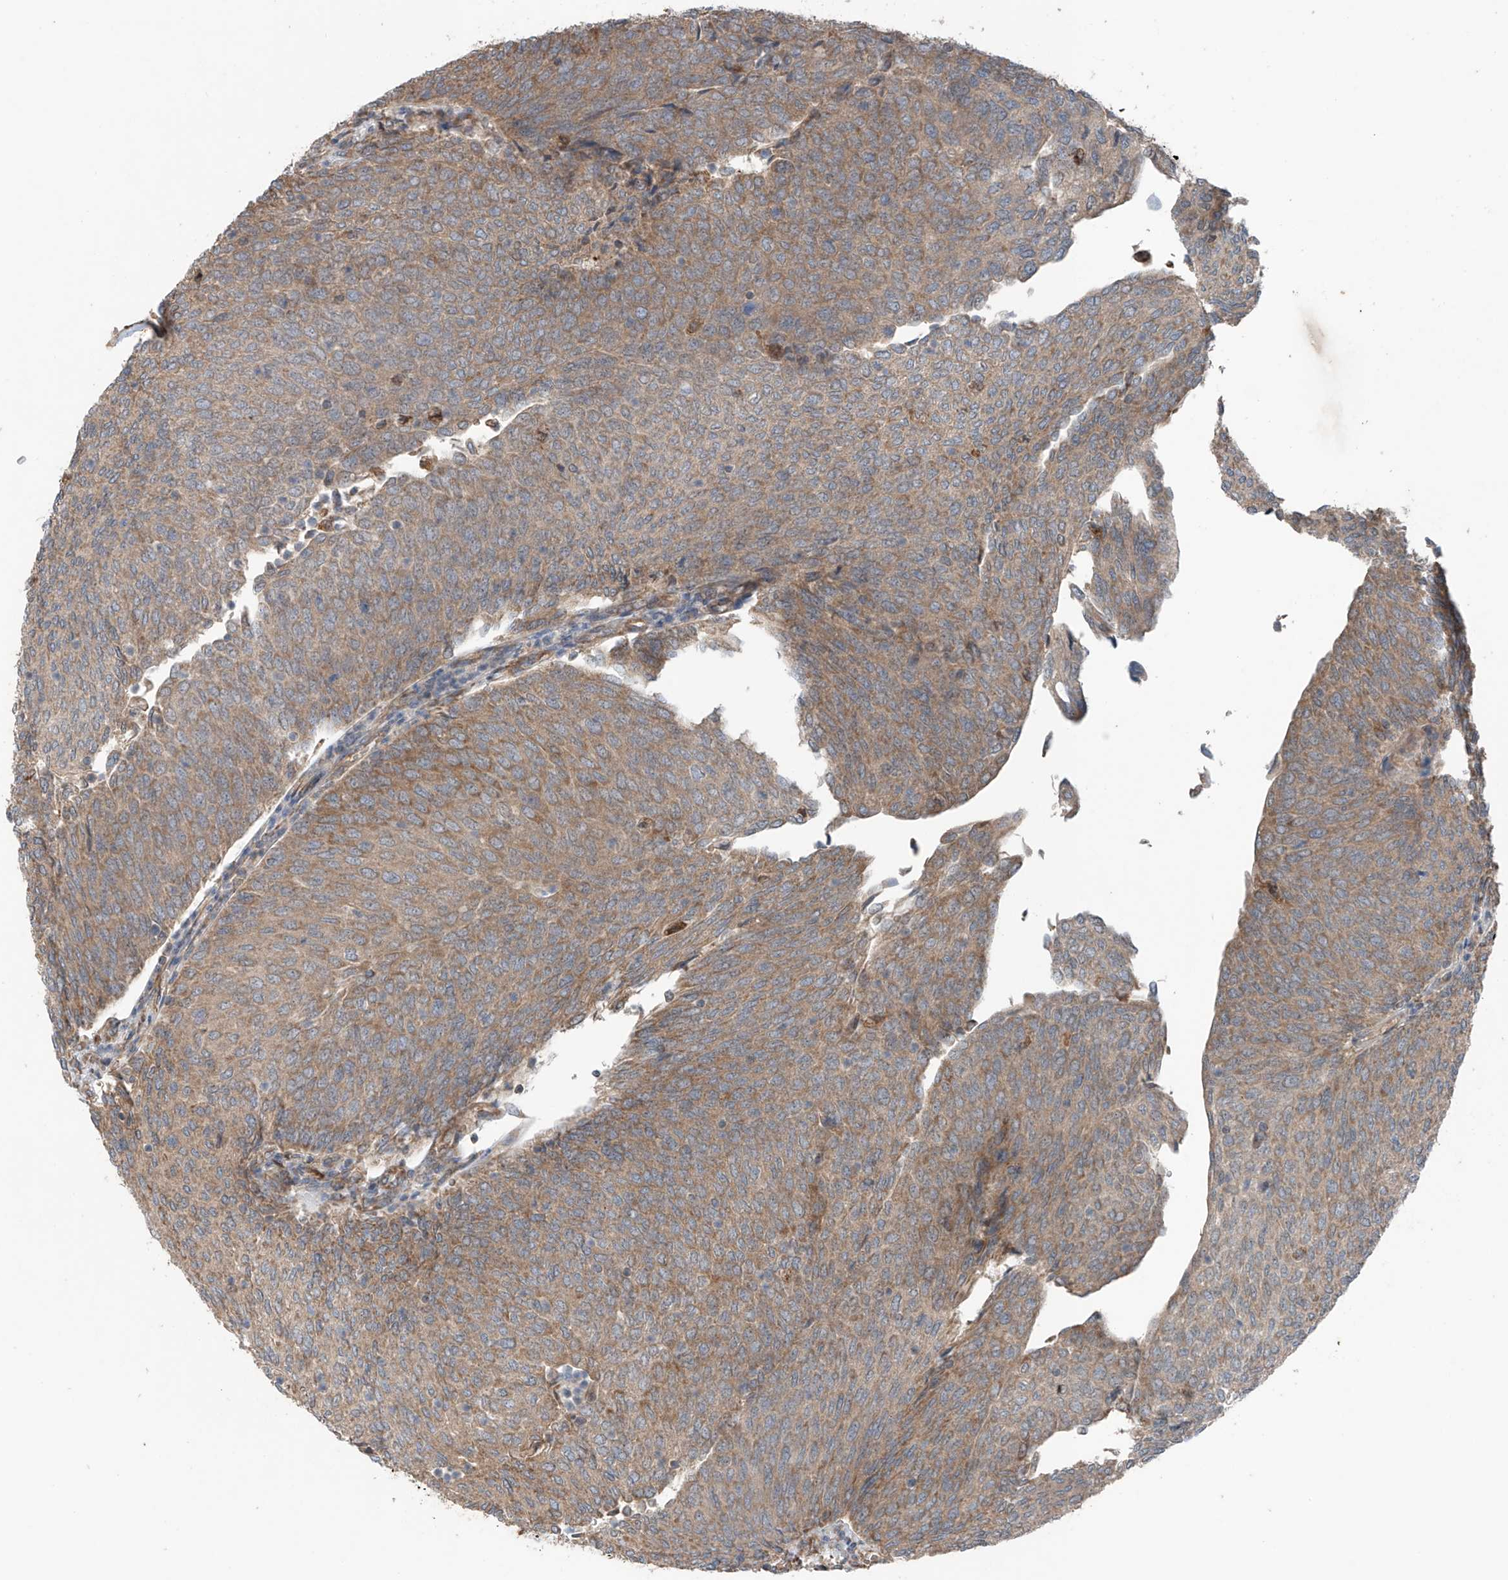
{"staining": {"intensity": "weak", "quantity": ">75%", "location": "cytoplasmic/membranous"}, "tissue": "urothelial cancer", "cell_type": "Tumor cells", "image_type": "cancer", "snomed": [{"axis": "morphology", "description": "Urothelial carcinoma, Low grade"}, {"axis": "topography", "description": "Urinary bladder"}], "caption": "IHC image of neoplastic tissue: urothelial cancer stained using IHC displays low levels of weak protein expression localized specifically in the cytoplasmic/membranous of tumor cells, appearing as a cytoplasmic/membranous brown color.", "gene": "SAMD3", "patient": {"sex": "female", "age": 79}}